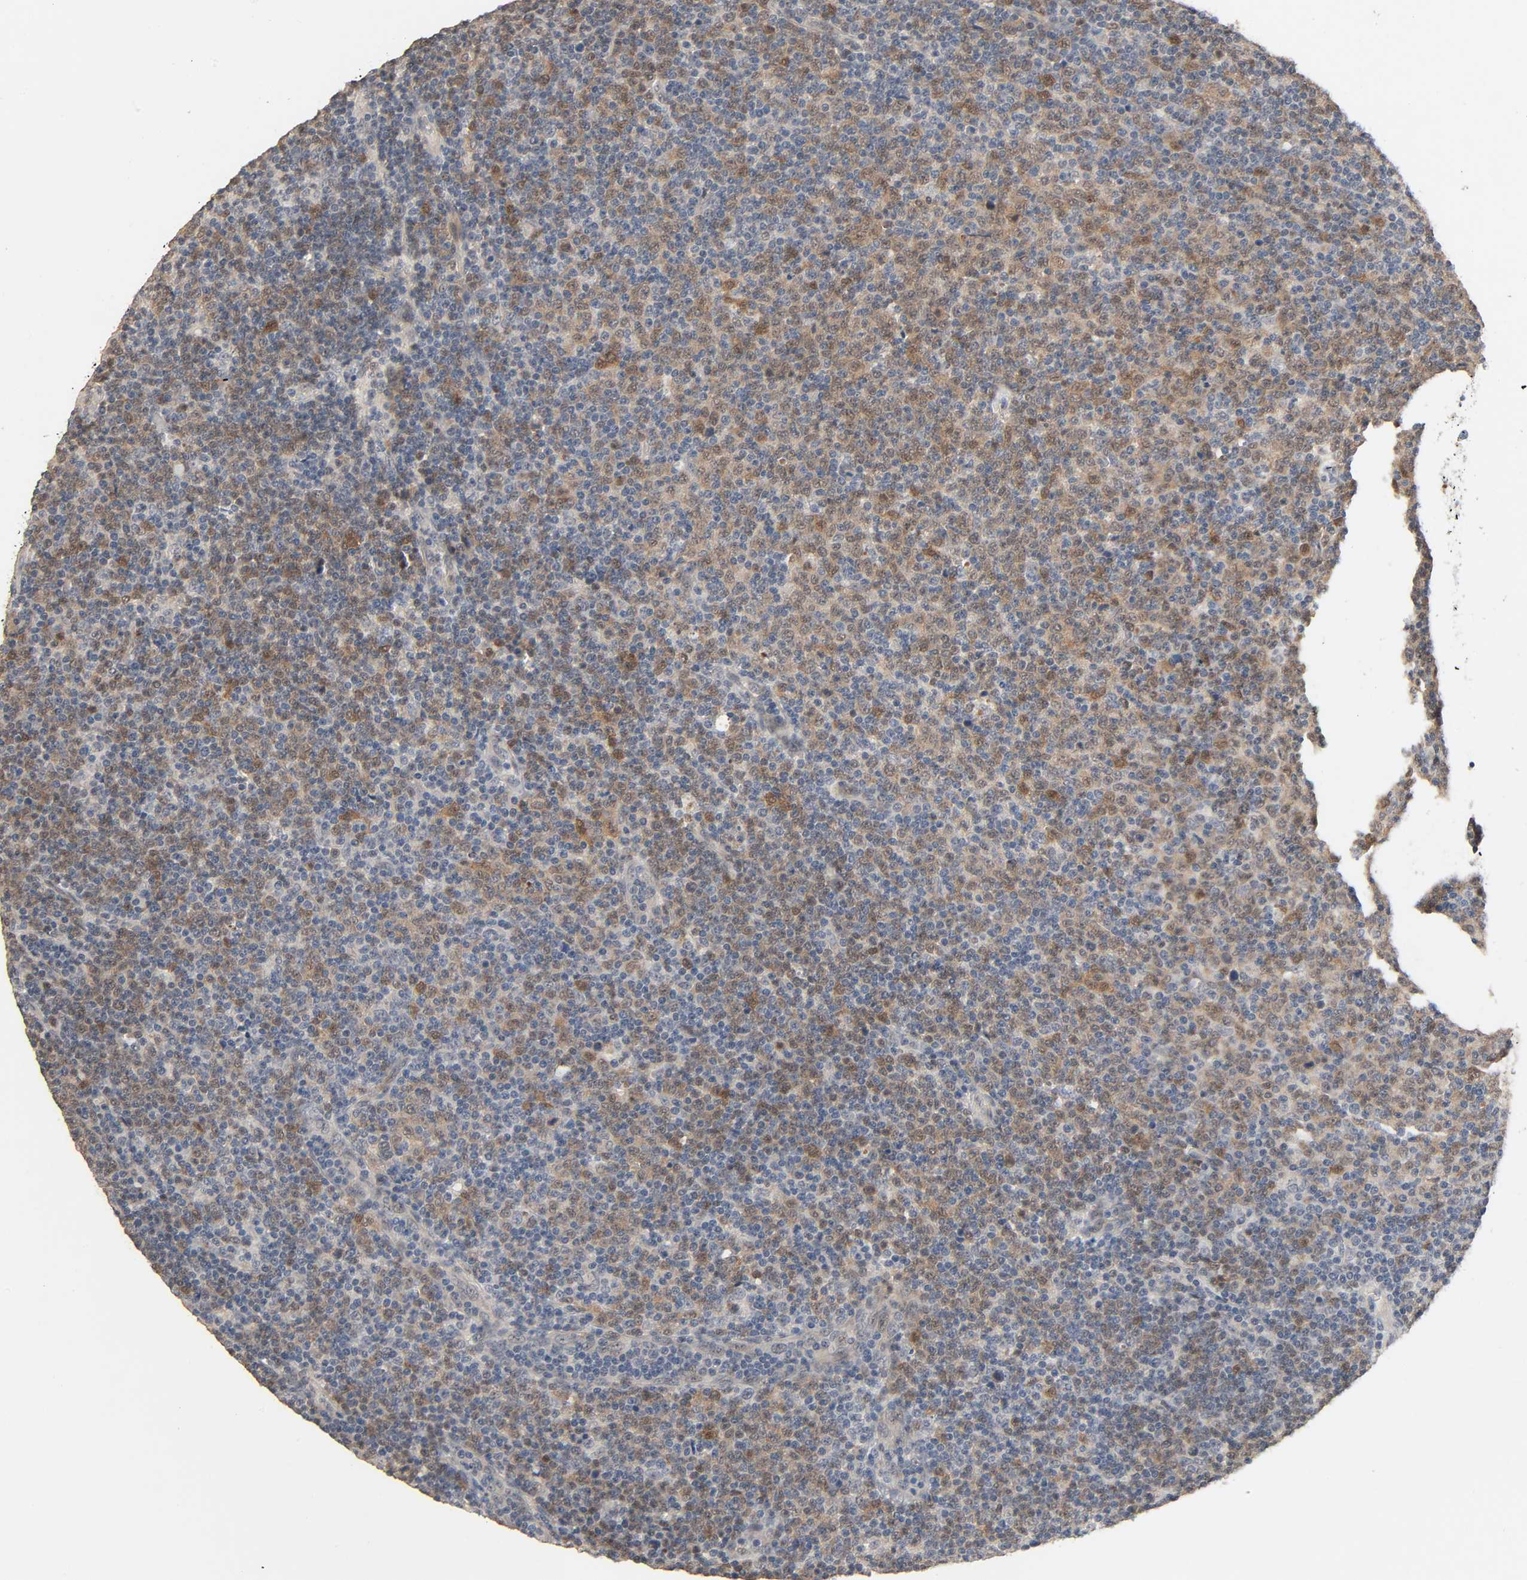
{"staining": {"intensity": "moderate", "quantity": "25%-75%", "location": "cytoplasmic/membranous"}, "tissue": "lymphoma", "cell_type": "Tumor cells", "image_type": "cancer", "snomed": [{"axis": "morphology", "description": "Malignant lymphoma, non-Hodgkin's type, Low grade"}, {"axis": "topography", "description": "Lymph node"}], "caption": "A medium amount of moderate cytoplasmic/membranous expression is seen in approximately 25%-75% of tumor cells in lymphoma tissue.", "gene": "MAGEA8", "patient": {"sex": "male", "age": 70}}